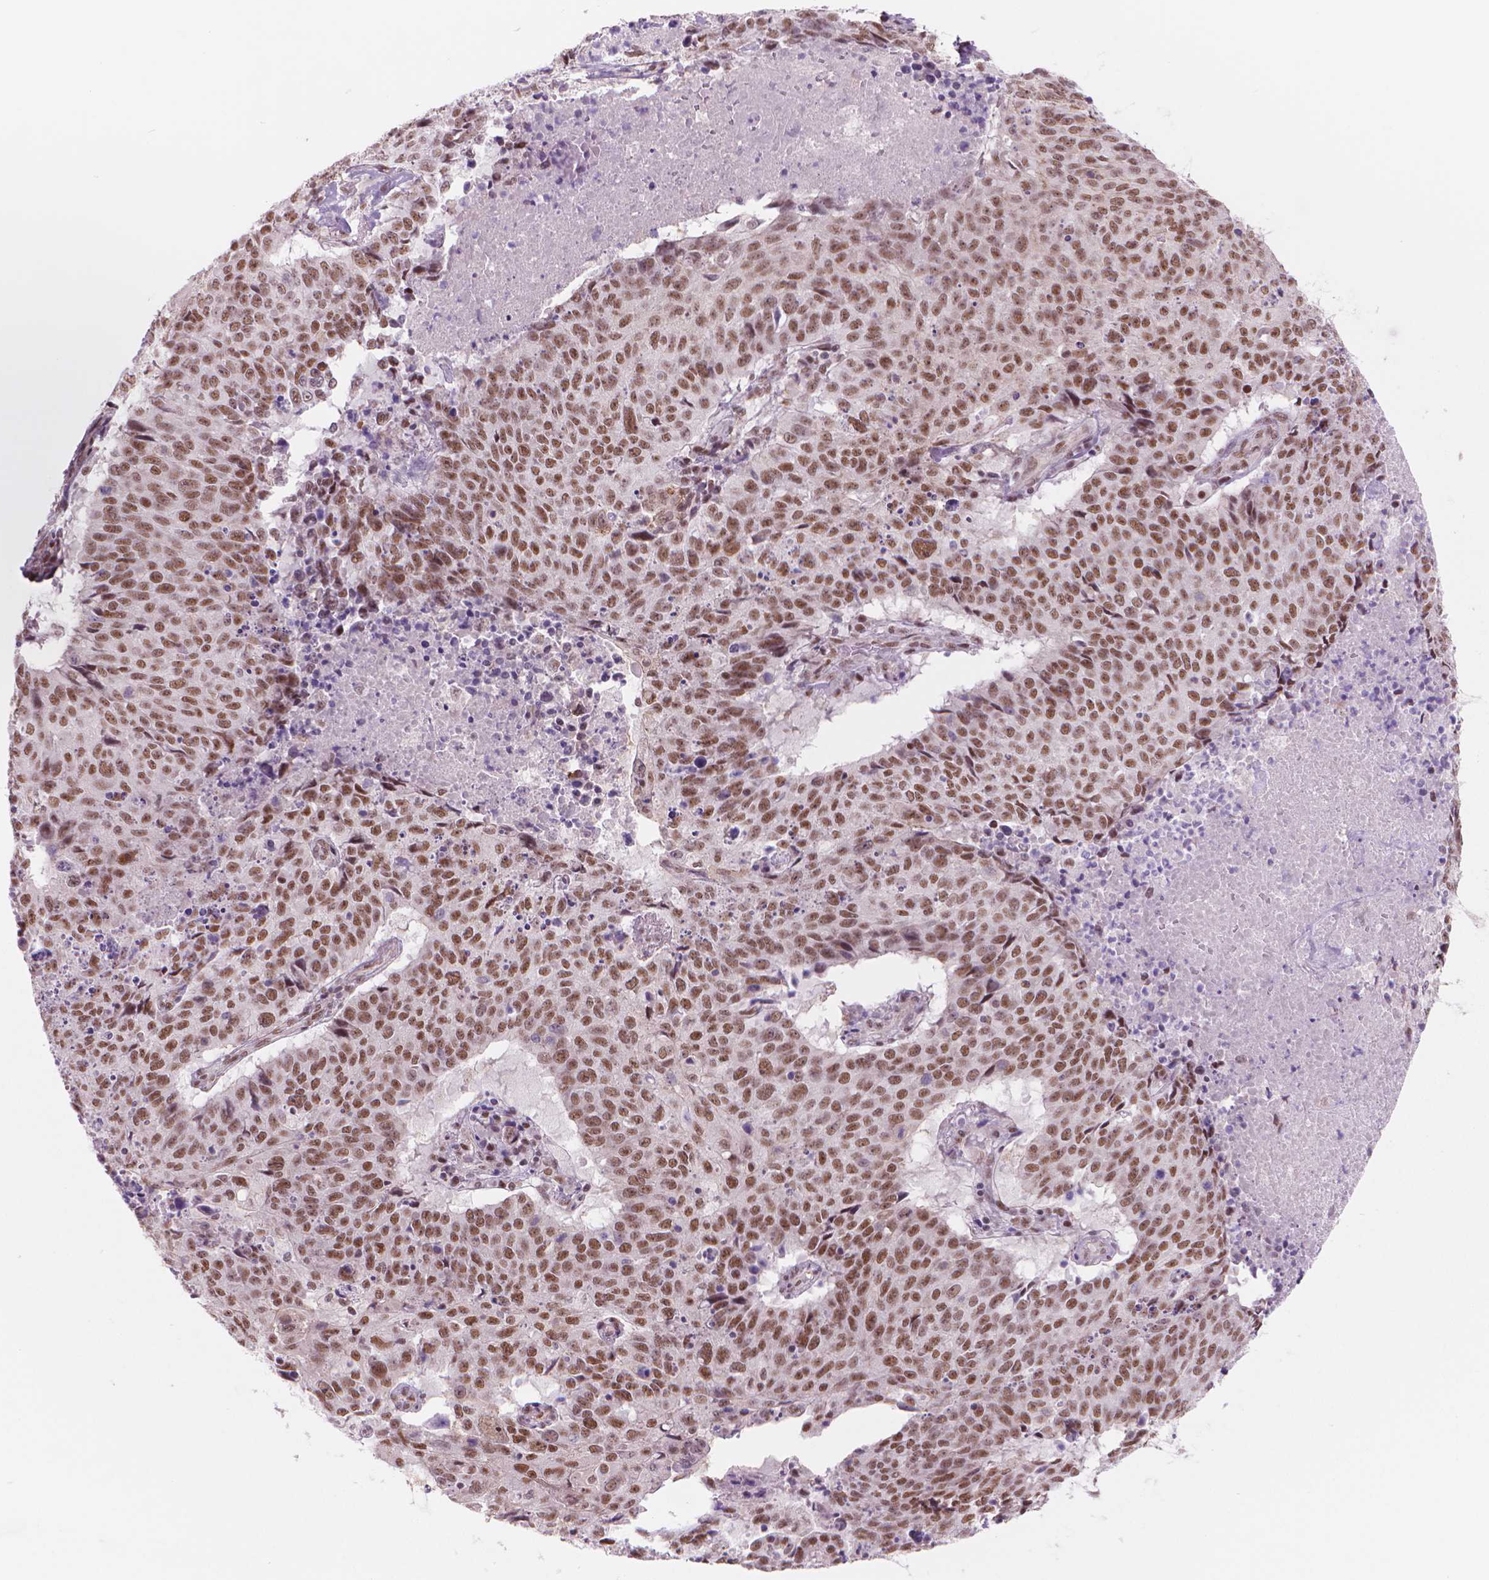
{"staining": {"intensity": "moderate", "quantity": ">75%", "location": "nuclear"}, "tissue": "lung cancer", "cell_type": "Tumor cells", "image_type": "cancer", "snomed": [{"axis": "morphology", "description": "Normal tissue, NOS"}, {"axis": "morphology", "description": "Squamous cell carcinoma, NOS"}, {"axis": "topography", "description": "Bronchus"}, {"axis": "topography", "description": "Lung"}], "caption": "A micrograph showing moderate nuclear expression in about >75% of tumor cells in lung squamous cell carcinoma, as visualized by brown immunohistochemical staining.", "gene": "POLR3D", "patient": {"sex": "male", "age": 64}}